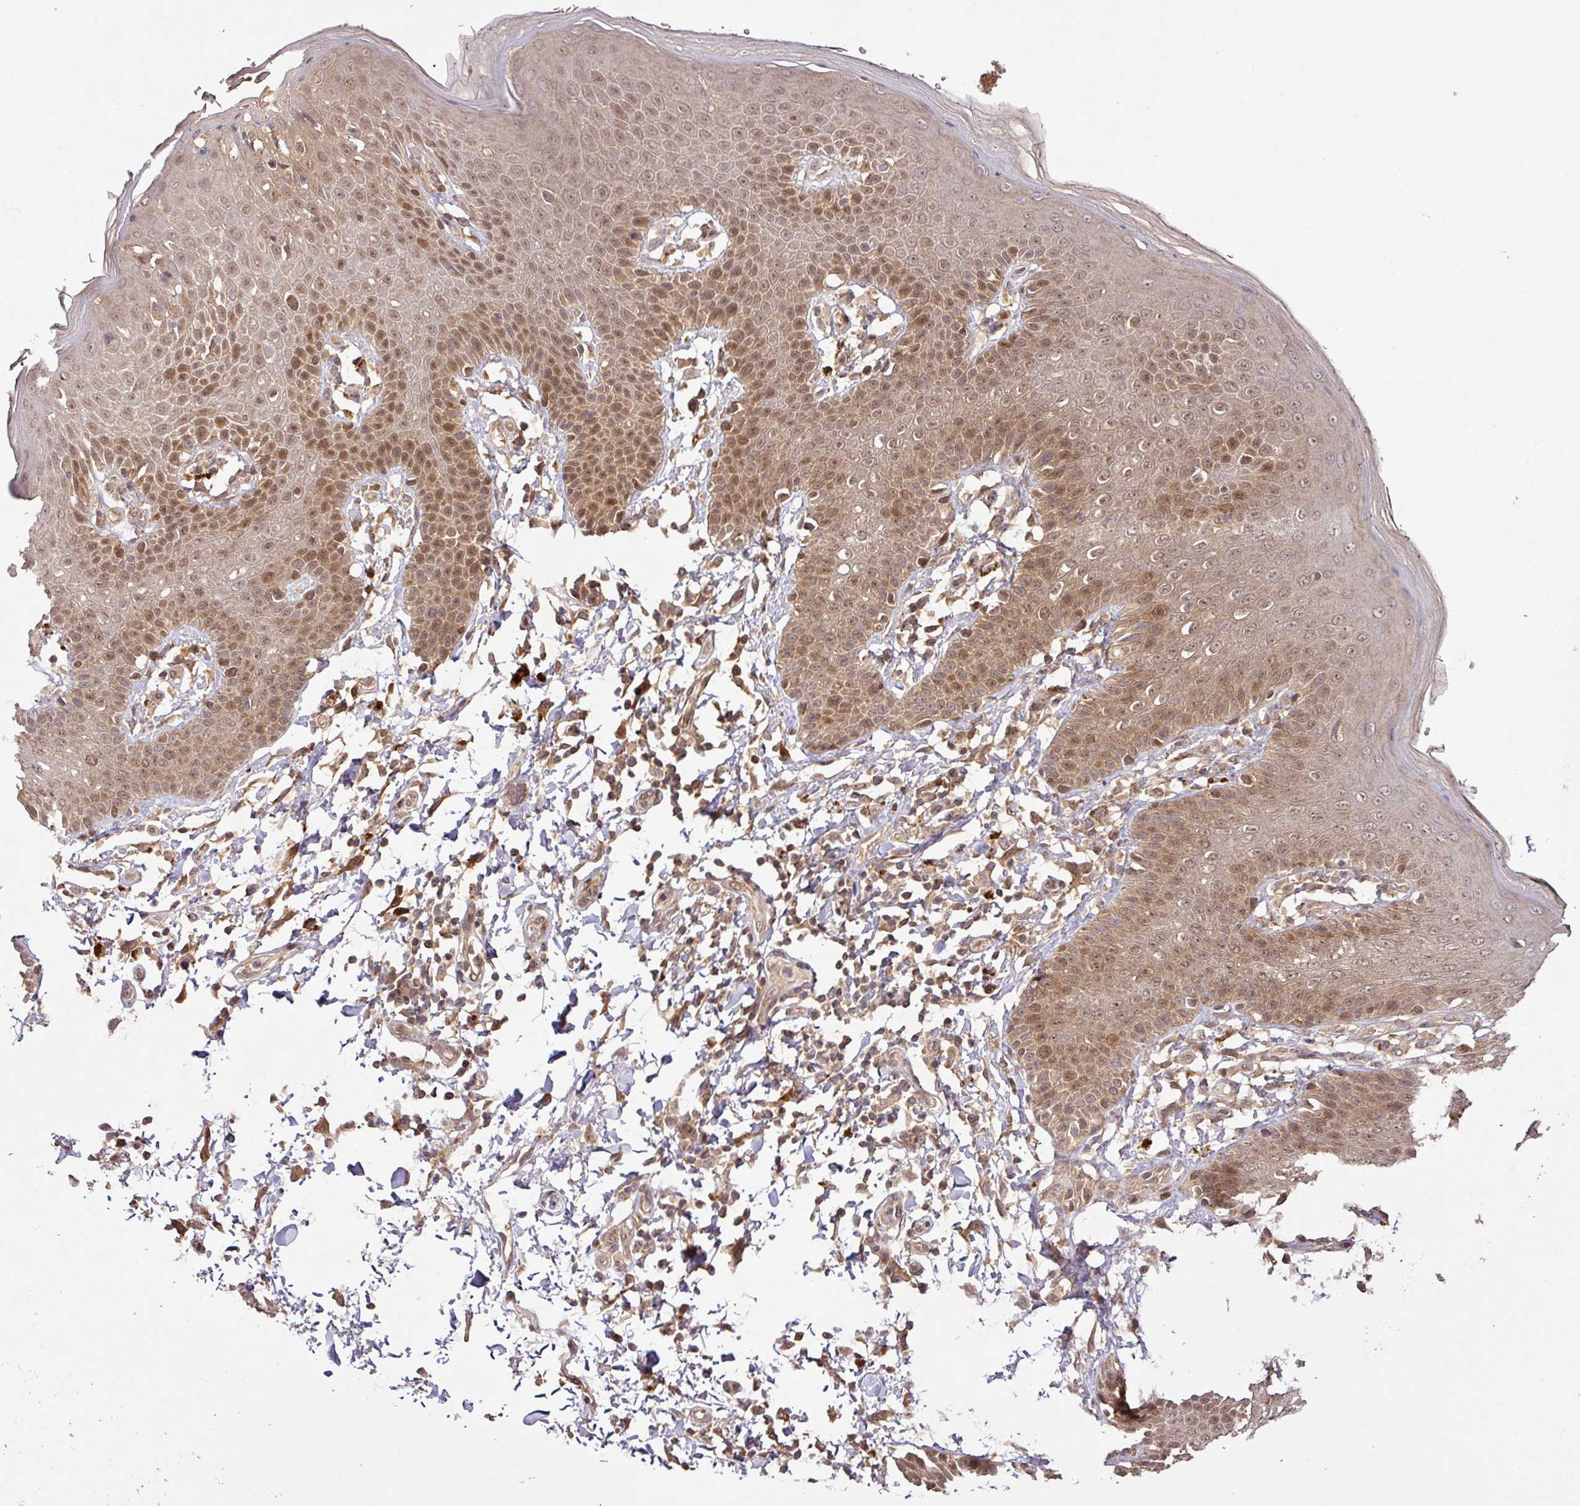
{"staining": {"intensity": "moderate", "quantity": ">75%", "location": "nuclear"}, "tissue": "skin", "cell_type": "Epidermal cells", "image_type": "normal", "snomed": [{"axis": "morphology", "description": "Normal tissue, NOS"}, {"axis": "topography", "description": "Peripheral nerve tissue"}], "caption": "Immunohistochemical staining of benign skin demonstrates medium levels of moderate nuclear positivity in about >75% of epidermal cells.", "gene": "FAIM", "patient": {"sex": "male", "age": 51}}